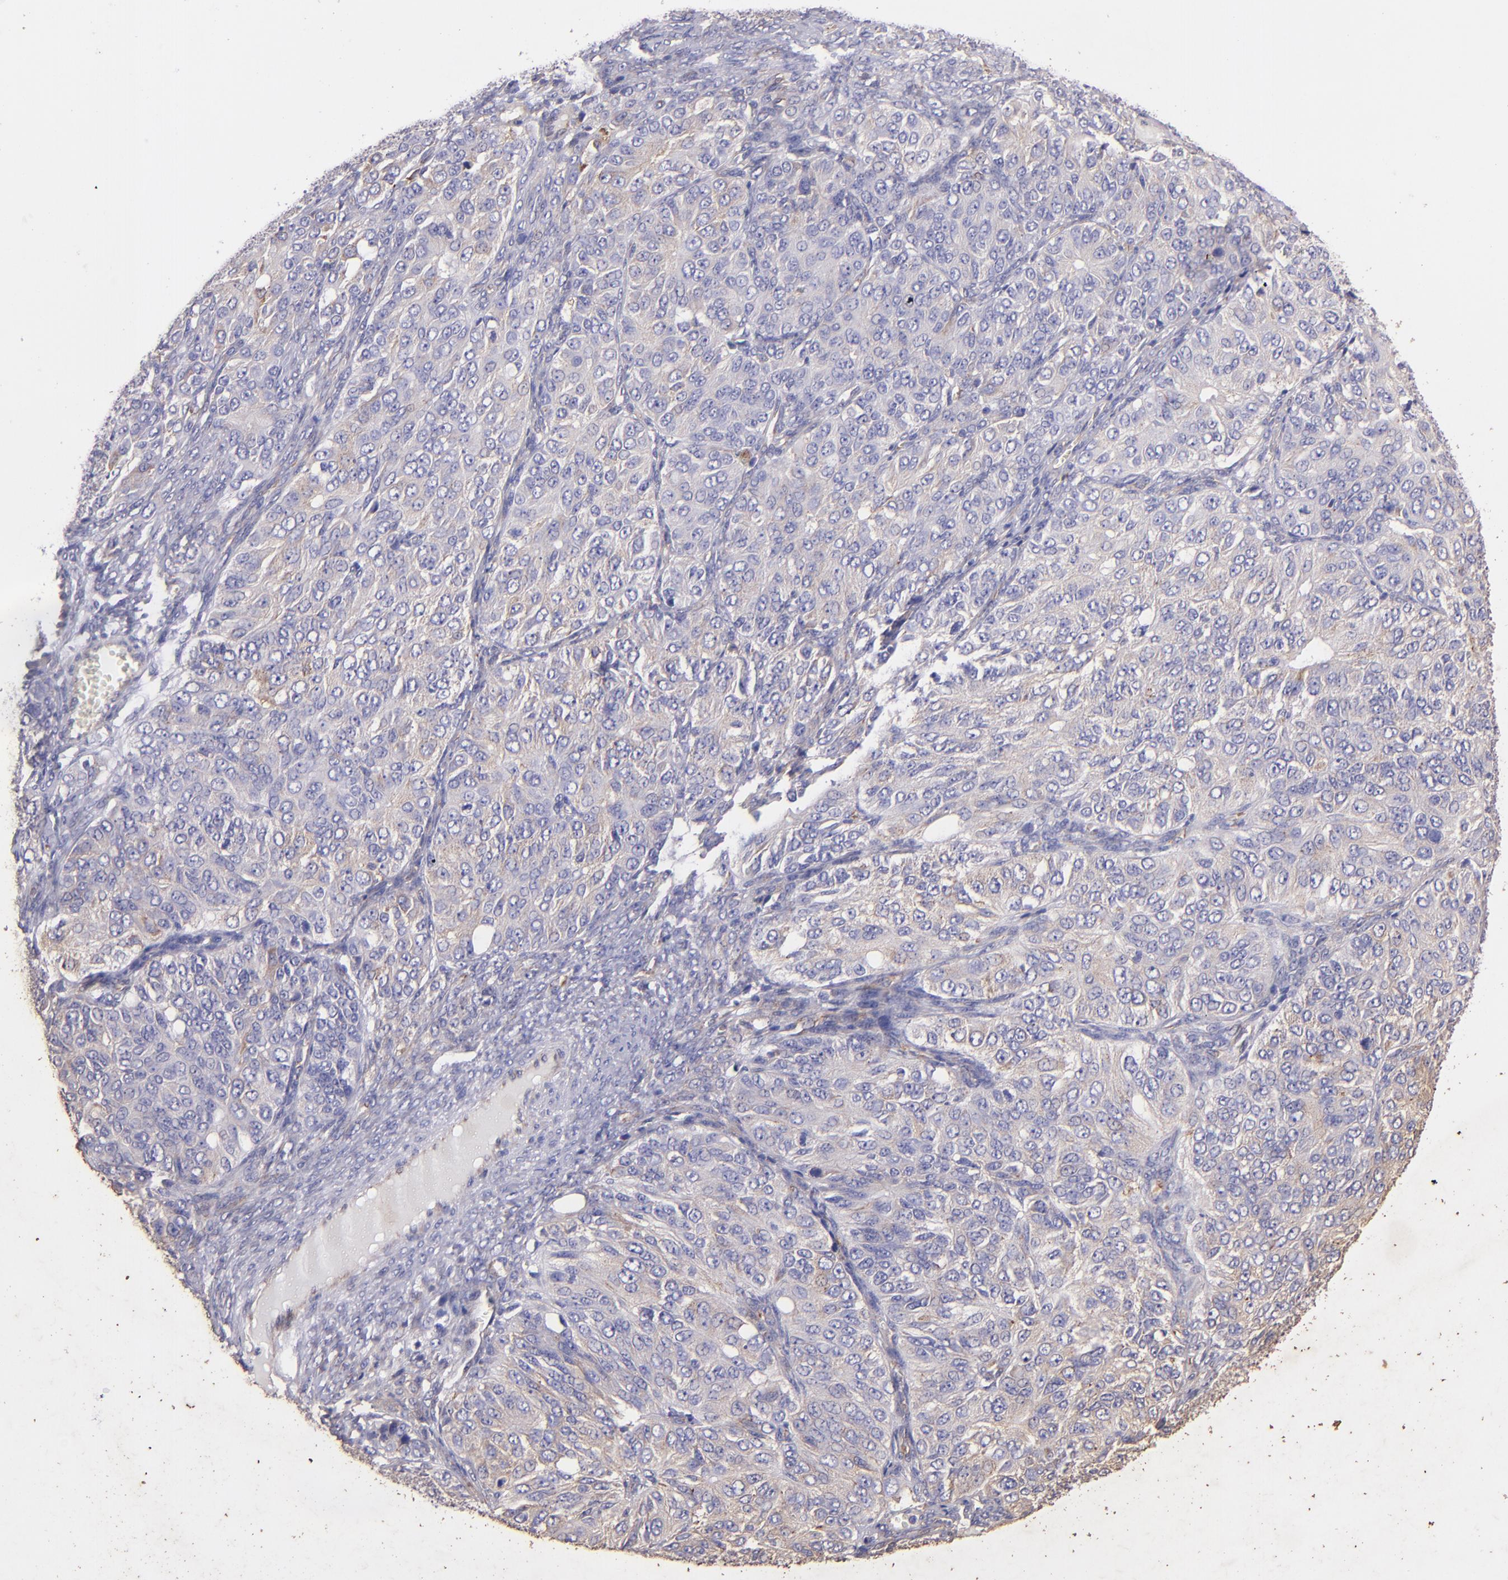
{"staining": {"intensity": "weak", "quantity": "25%-75%", "location": "cytoplasmic/membranous"}, "tissue": "ovarian cancer", "cell_type": "Tumor cells", "image_type": "cancer", "snomed": [{"axis": "morphology", "description": "Carcinoma, endometroid"}, {"axis": "topography", "description": "Ovary"}], "caption": "Brown immunohistochemical staining in endometroid carcinoma (ovarian) reveals weak cytoplasmic/membranous positivity in approximately 25%-75% of tumor cells.", "gene": "RET", "patient": {"sex": "female", "age": 51}}